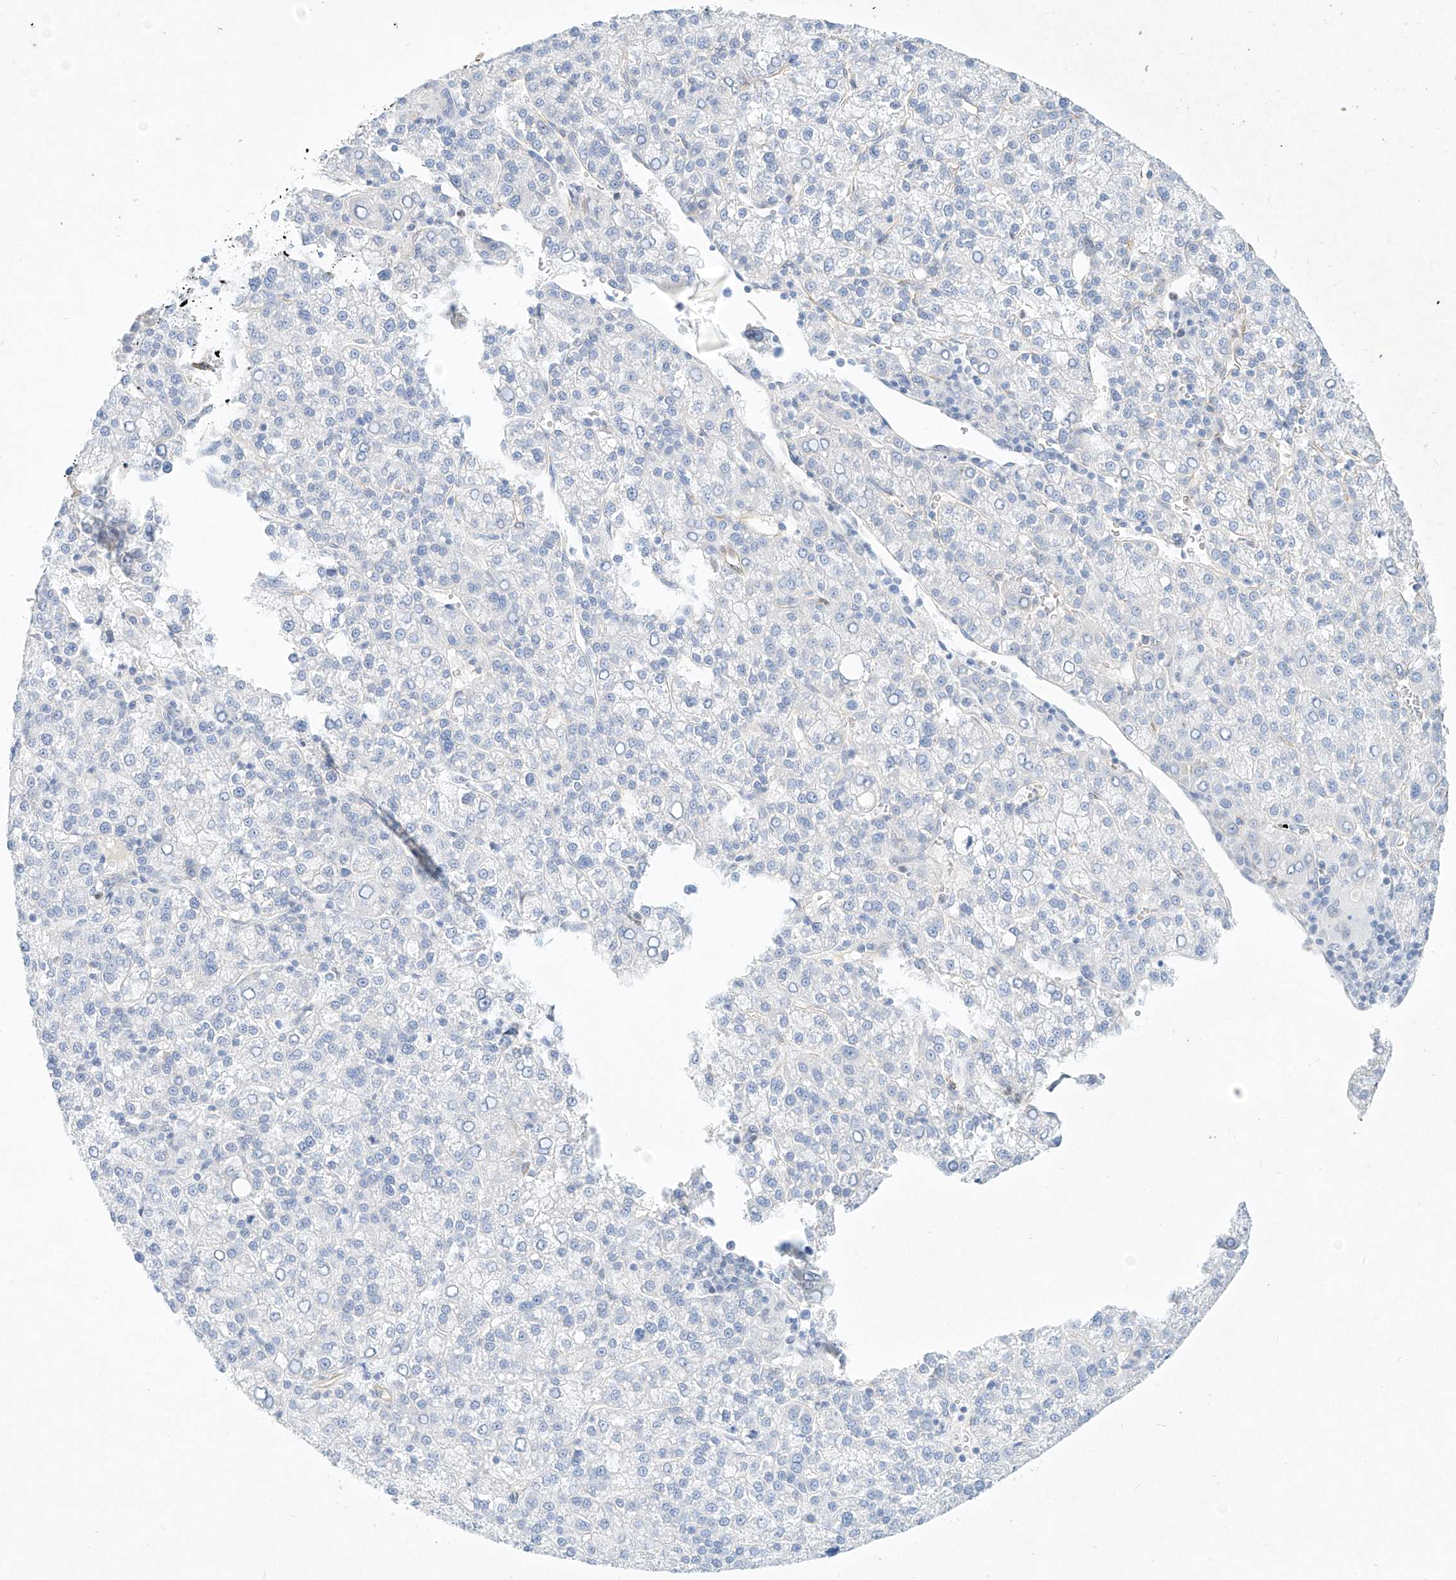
{"staining": {"intensity": "negative", "quantity": "none", "location": "none"}, "tissue": "liver cancer", "cell_type": "Tumor cells", "image_type": "cancer", "snomed": [{"axis": "morphology", "description": "Carcinoma, Hepatocellular, NOS"}, {"axis": "topography", "description": "Liver"}], "caption": "Immunohistochemistry of liver cancer (hepatocellular carcinoma) reveals no positivity in tumor cells.", "gene": "REEP2", "patient": {"sex": "female", "age": 58}}